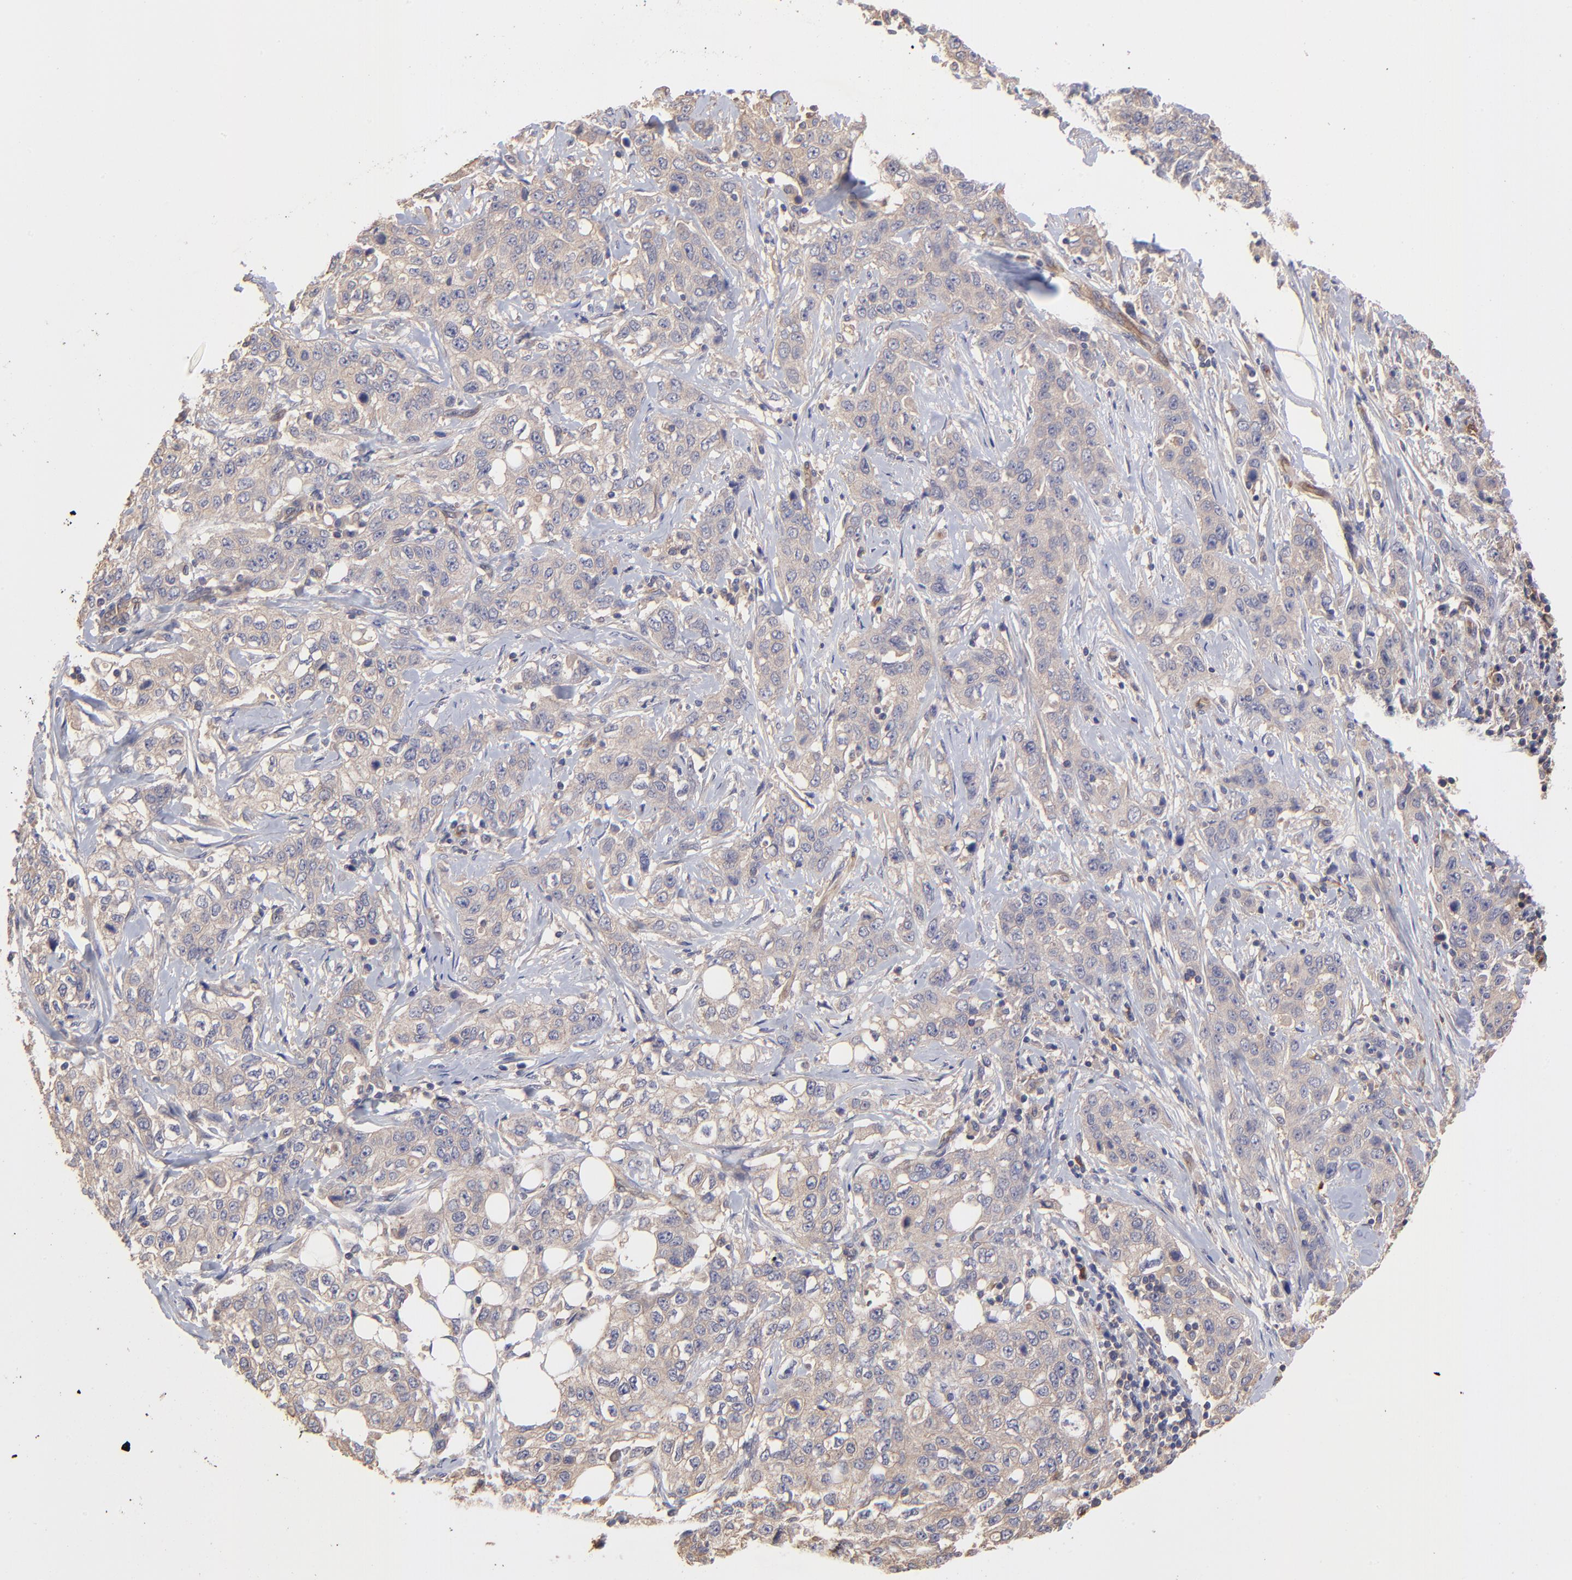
{"staining": {"intensity": "weak", "quantity": "25%-75%", "location": "cytoplasmic/membranous"}, "tissue": "stomach cancer", "cell_type": "Tumor cells", "image_type": "cancer", "snomed": [{"axis": "morphology", "description": "Adenocarcinoma, NOS"}, {"axis": "topography", "description": "Stomach"}], "caption": "This is a micrograph of immunohistochemistry (IHC) staining of stomach adenocarcinoma, which shows weak expression in the cytoplasmic/membranous of tumor cells.", "gene": "ASB7", "patient": {"sex": "male", "age": 48}}